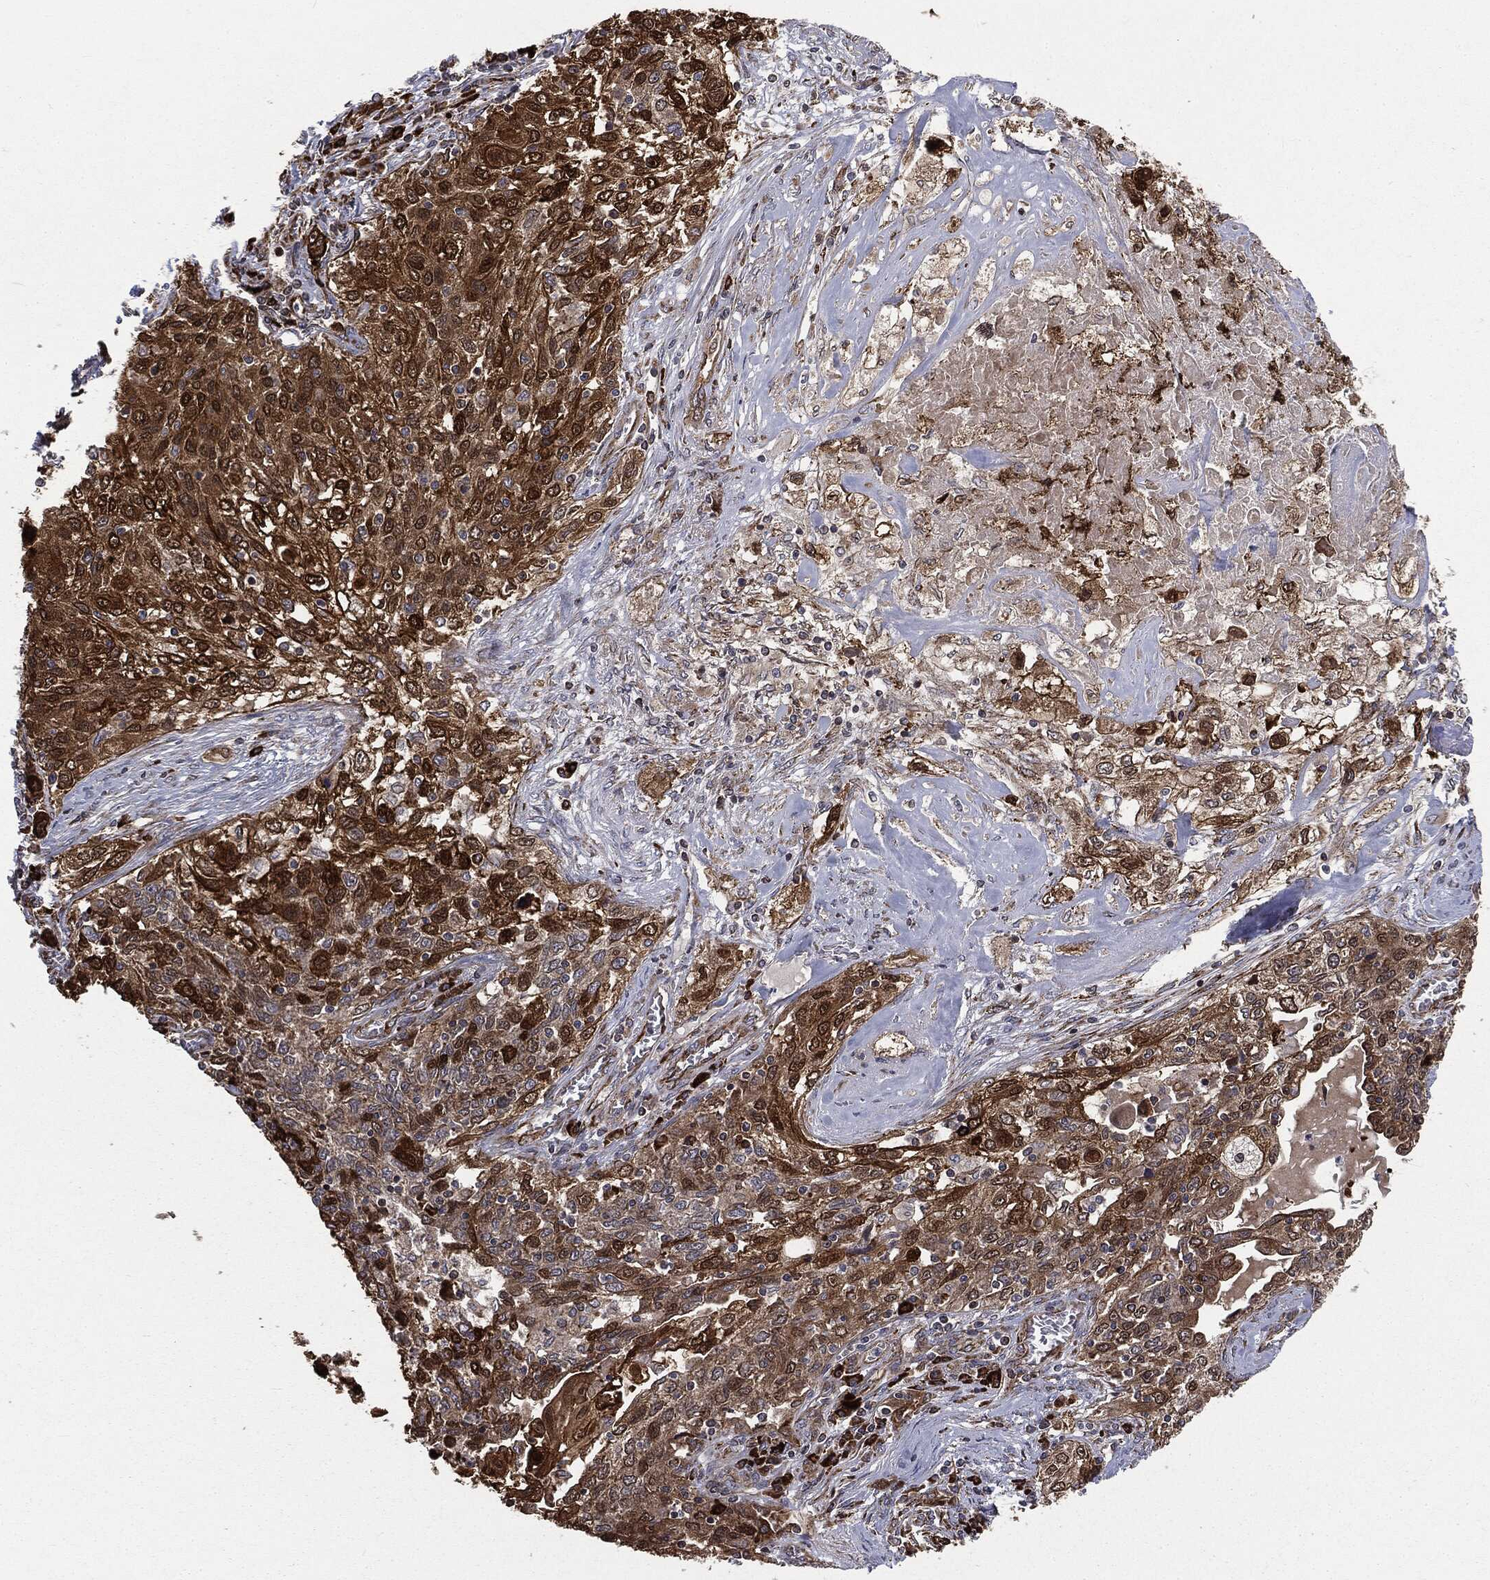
{"staining": {"intensity": "strong", "quantity": ">75%", "location": "cytoplasmic/membranous"}, "tissue": "lung cancer", "cell_type": "Tumor cells", "image_type": "cancer", "snomed": [{"axis": "morphology", "description": "Squamous cell carcinoma, NOS"}, {"axis": "topography", "description": "Lung"}], "caption": "A brown stain highlights strong cytoplasmic/membranous staining of a protein in lung squamous cell carcinoma tumor cells.", "gene": "CYLD", "patient": {"sex": "female", "age": 69}}